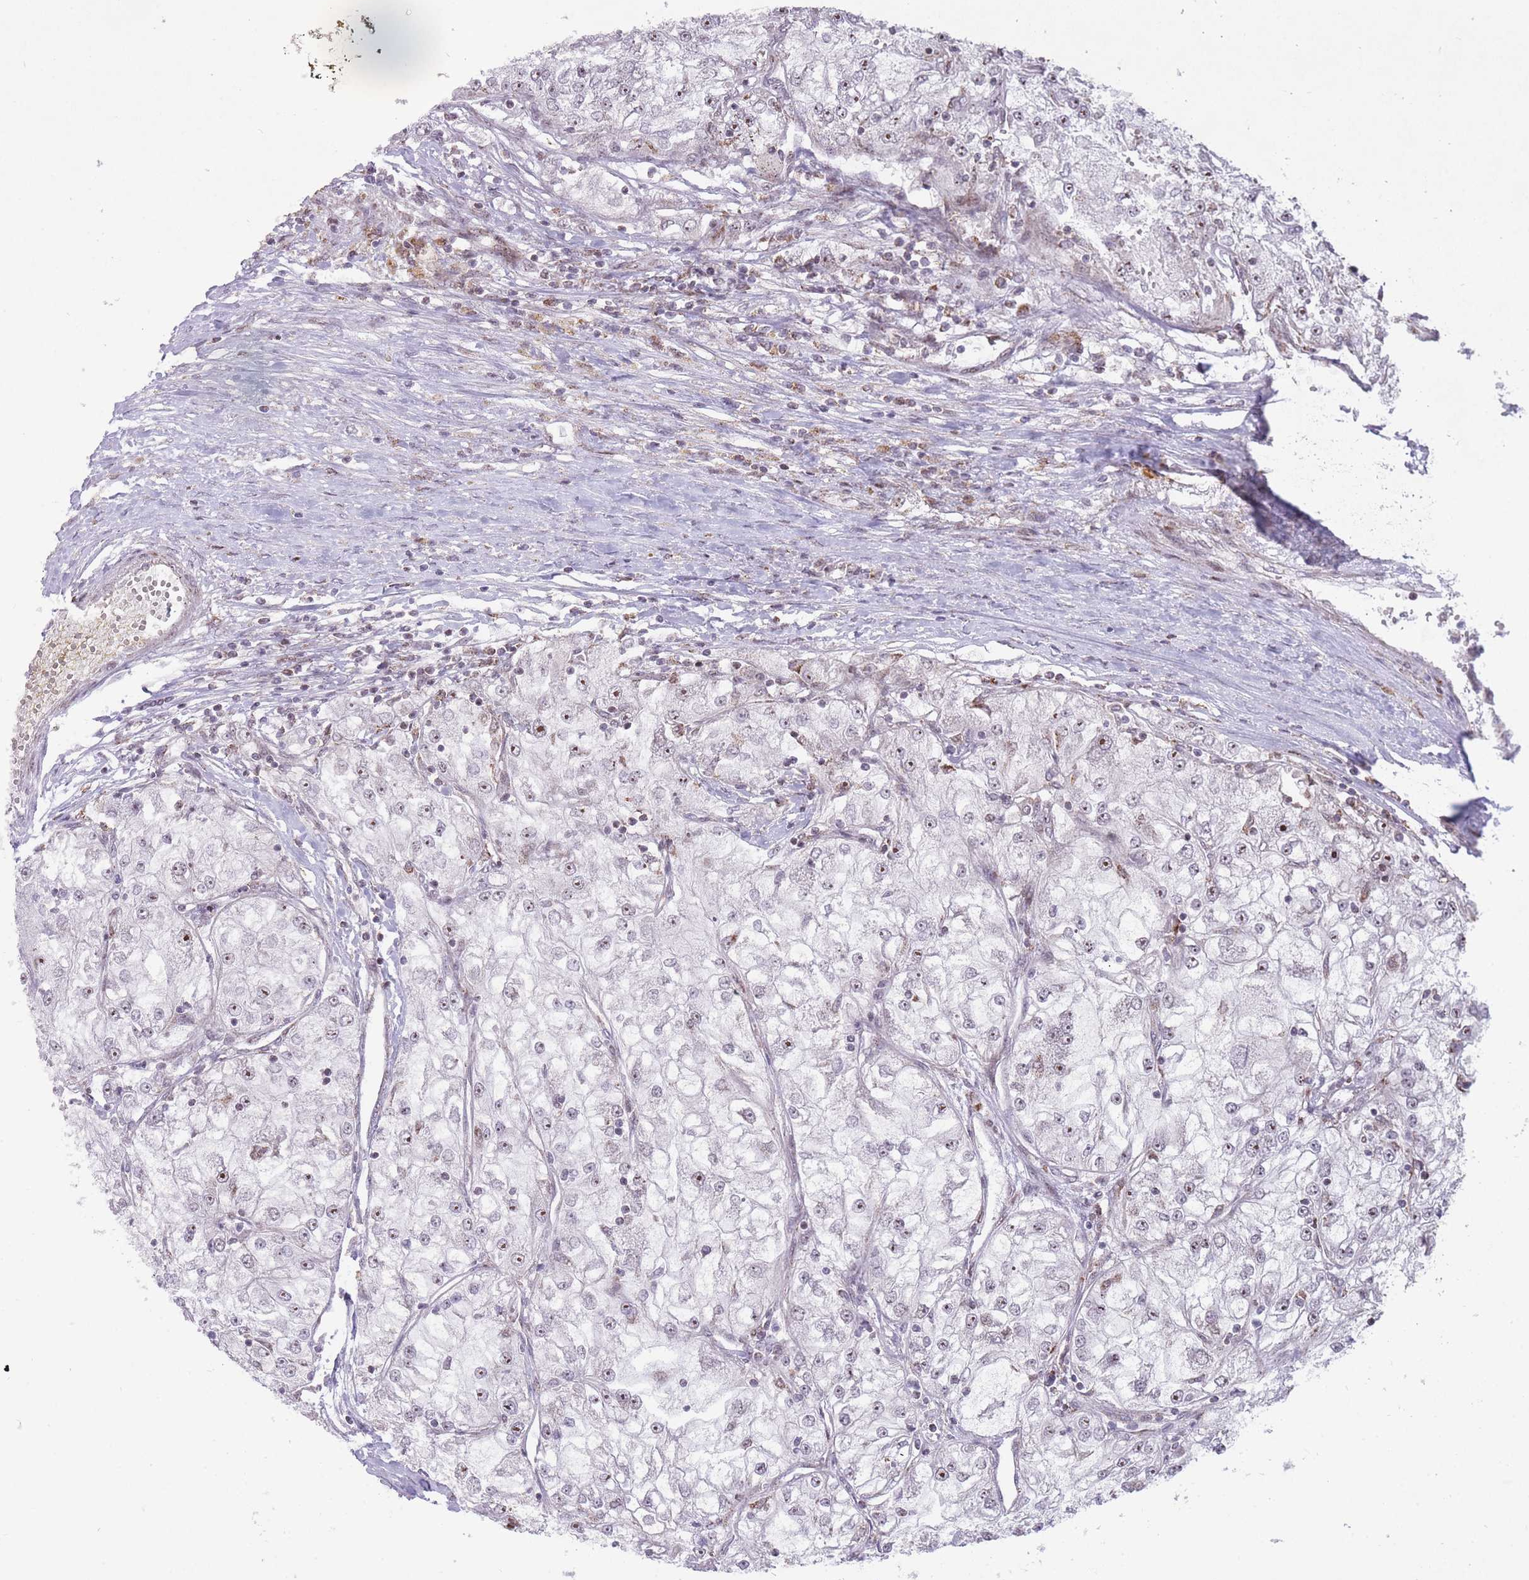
{"staining": {"intensity": "moderate", "quantity": "<25%", "location": "nuclear"}, "tissue": "renal cancer", "cell_type": "Tumor cells", "image_type": "cancer", "snomed": [{"axis": "morphology", "description": "Adenocarcinoma, NOS"}, {"axis": "topography", "description": "Kidney"}], "caption": "DAB immunohistochemical staining of adenocarcinoma (renal) displays moderate nuclear protein staining in approximately <25% of tumor cells. The protein of interest is shown in brown color, while the nuclei are stained blue.", "gene": "DPYSL4", "patient": {"sex": "female", "age": 72}}